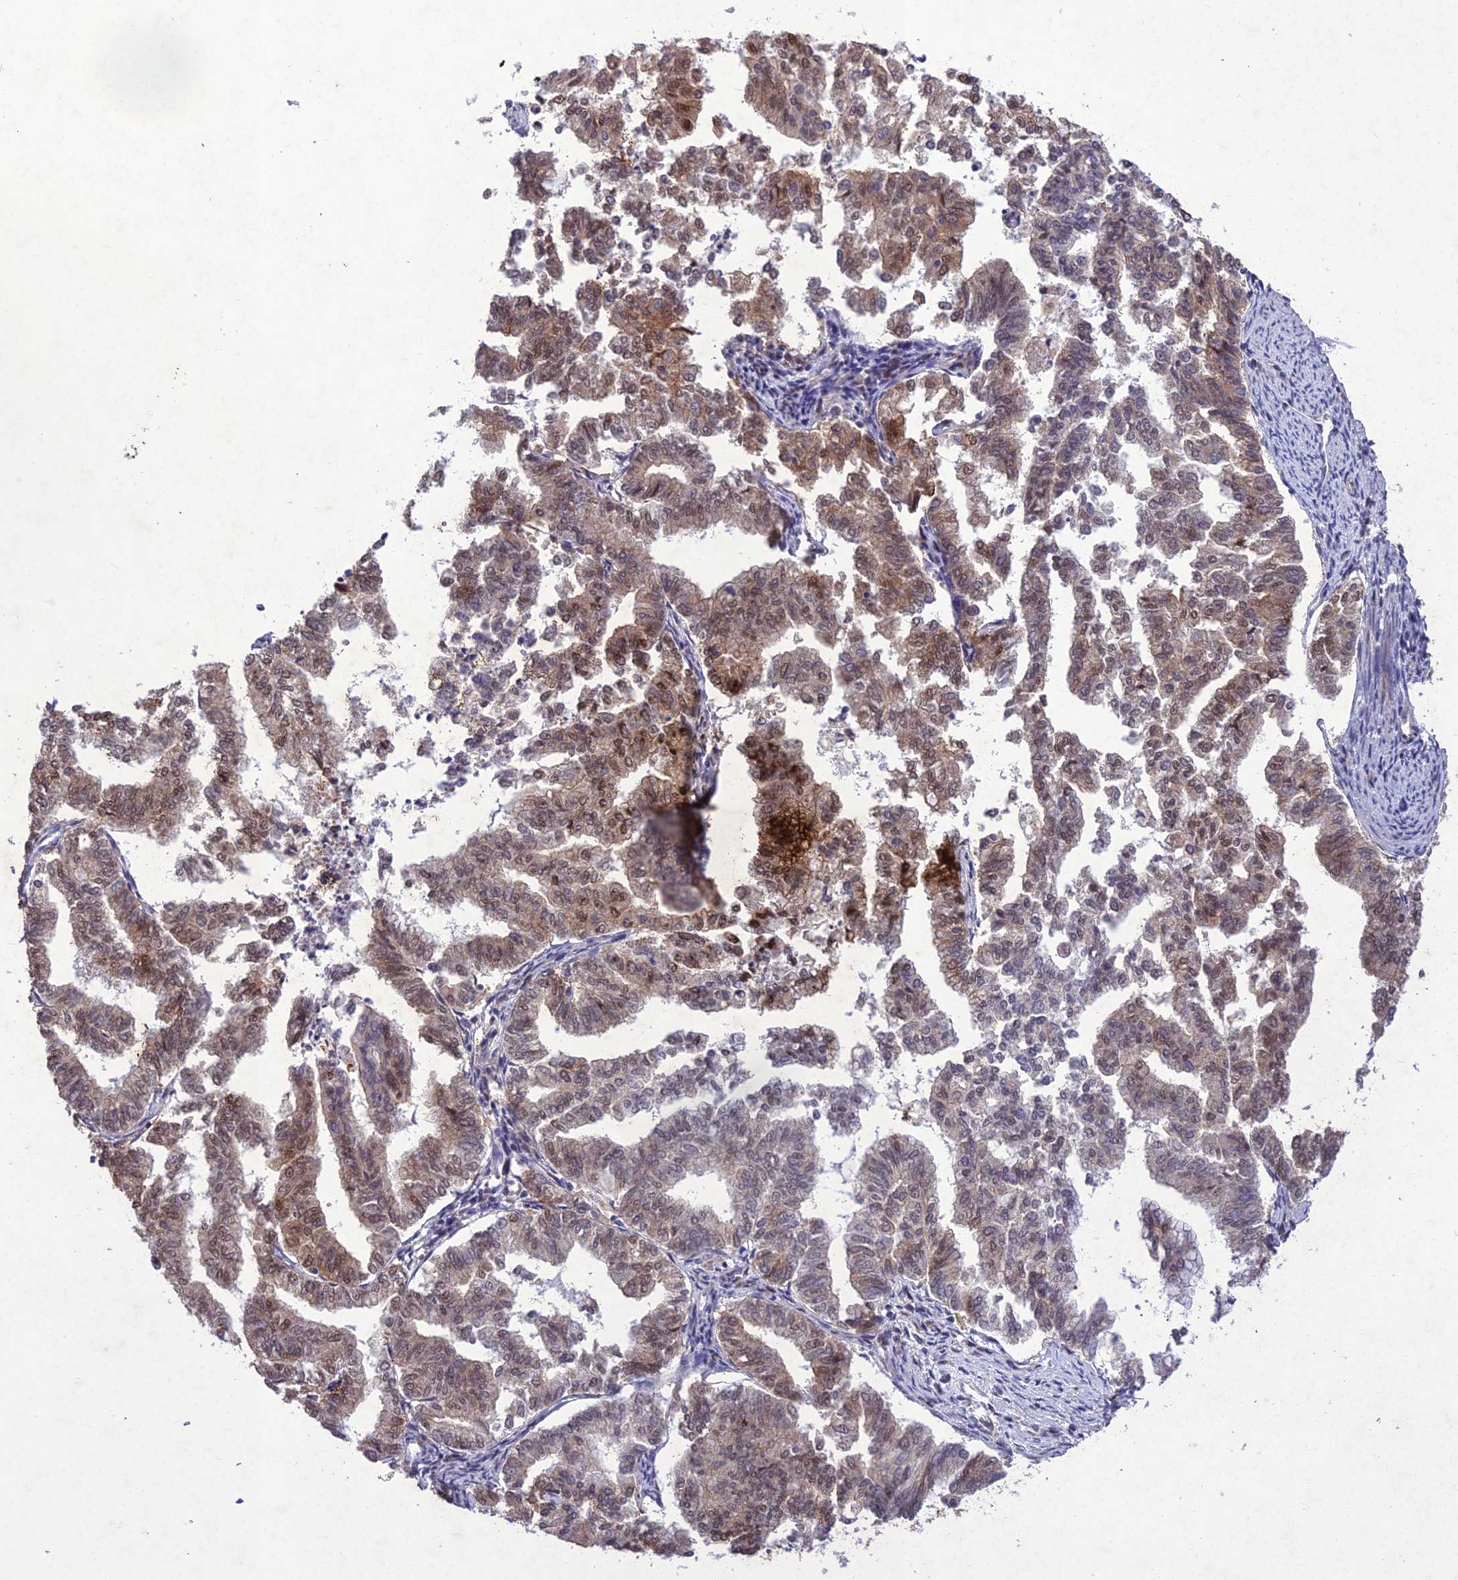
{"staining": {"intensity": "moderate", "quantity": "25%-75%", "location": "cytoplasmic/membranous,nuclear"}, "tissue": "endometrial cancer", "cell_type": "Tumor cells", "image_type": "cancer", "snomed": [{"axis": "morphology", "description": "Adenocarcinoma, NOS"}, {"axis": "topography", "description": "Endometrium"}], "caption": "An image showing moderate cytoplasmic/membranous and nuclear positivity in approximately 25%-75% of tumor cells in adenocarcinoma (endometrial), as visualized by brown immunohistochemical staining.", "gene": "ANKRD52", "patient": {"sex": "female", "age": 79}}